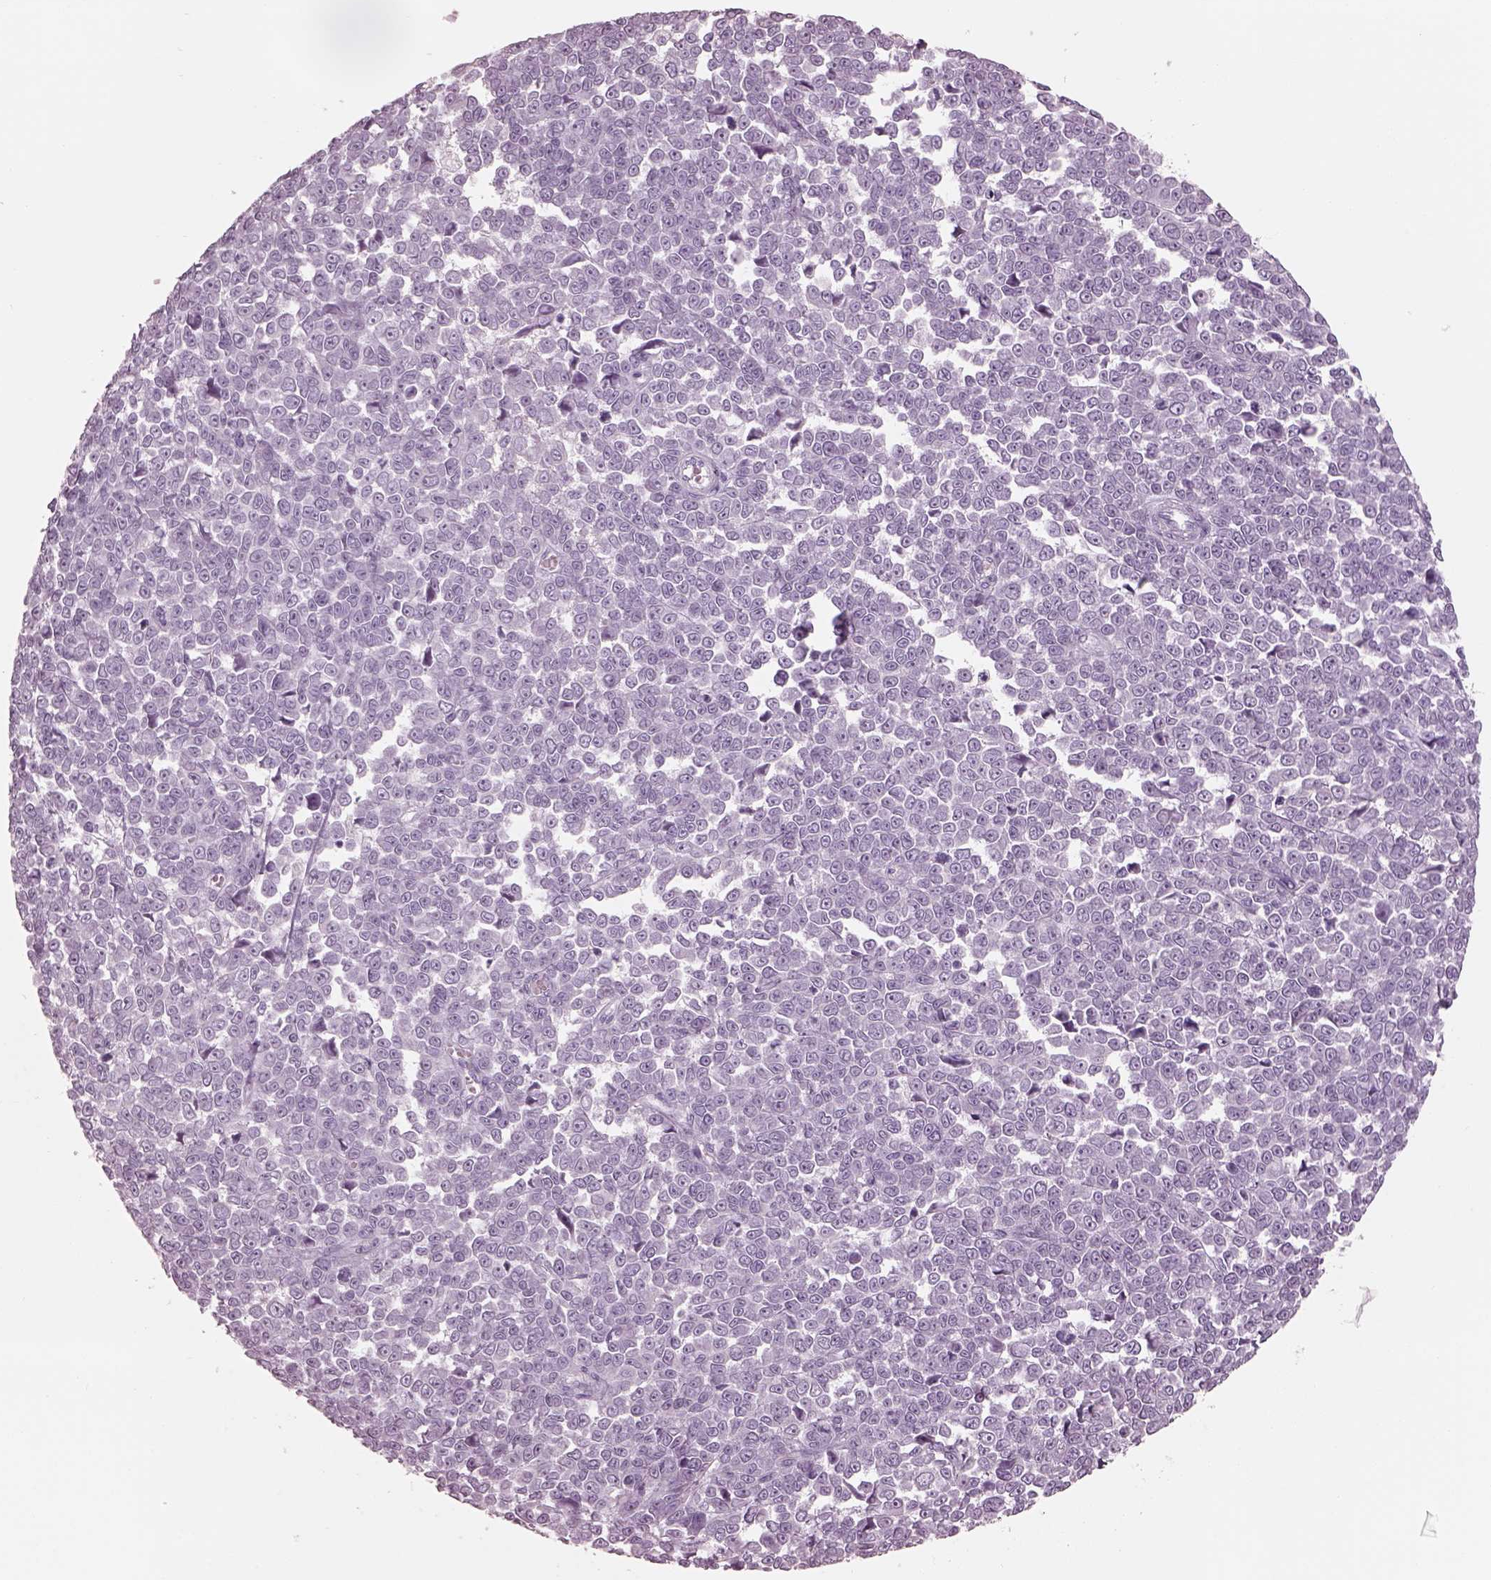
{"staining": {"intensity": "negative", "quantity": "none", "location": "none"}, "tissue": "melanoma", "cell_type": "Tumor cells", "image_type": "cancer", "snomed": [{"axis": "morphology", "description": "Malignant melanoma, NOS"}, {"axis": "topography", "description": "Skin"}], "caption": "Protein analysis of melanoma demonstrates no significant staining in tumor cells. (IHC, brightfield microscopy, high magnification).", "gene": "KRTAP24-1", "patient": {"sex": "female", "age": 95}}